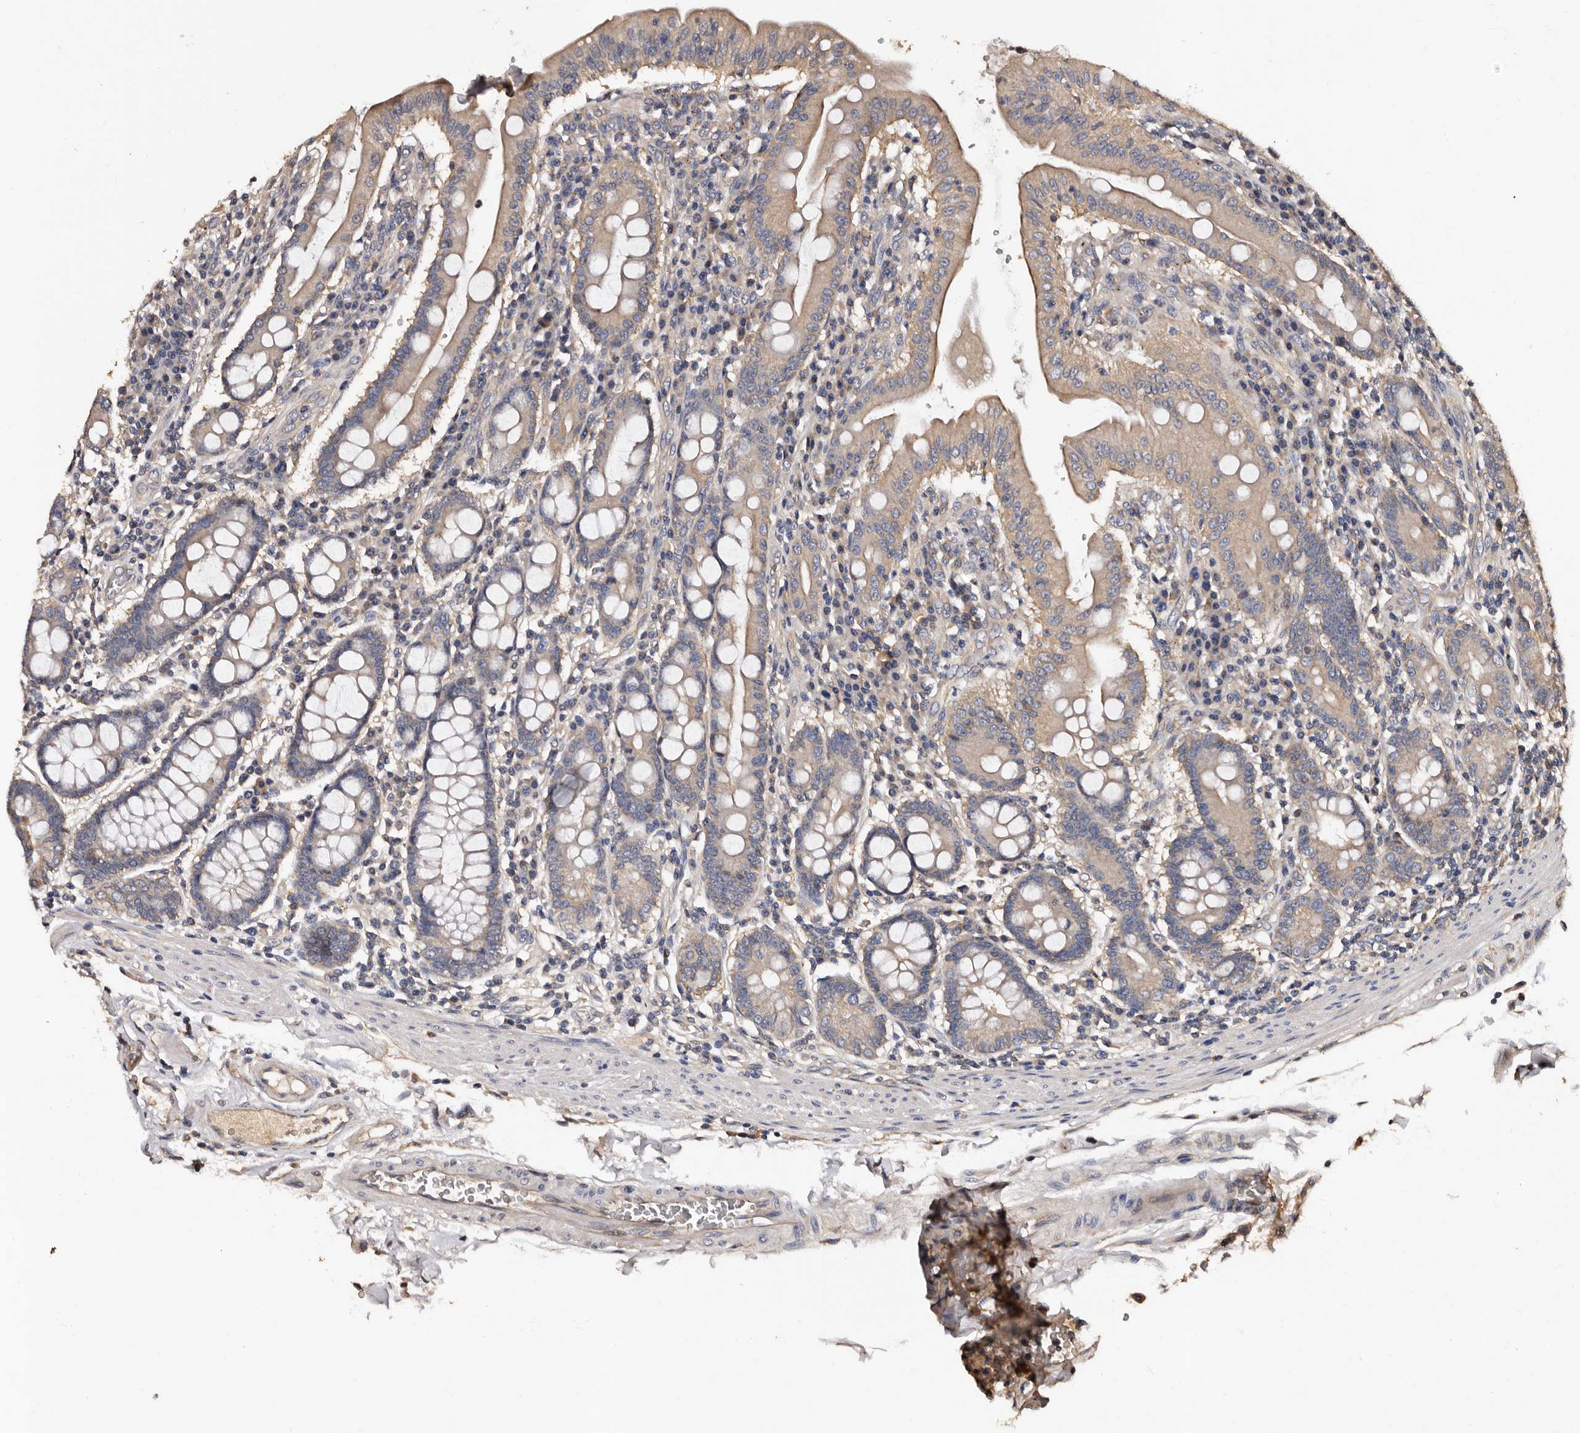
{"staining": {"intensity": "weak", "quantity": "25%-75%", "location": "cytoplasmic/membranous"}, "tissue": "duodenum", "cell_type": "Glandular cells", "image_type": "normal", "snomed": [{"axis": "morphology", "description": "Normal tissue, NOS"}, {"axis": "morphology", "description": "Adenocarcinoma, NOS"}, {"axis": "topography", "description": "Pancreas"}, {"axis": "topography", "description": "Duodenum"}], "caption": "Brown immunohistochemical staining in normal human duodenum displays weak cytoplasmic/membranous positivity in approximately 25%-75% of glandular cells. (brown staining indicates protein expression, while blue staining denotes nuclei).", "gene": "ADCK5", "patient": {"sex": "male", "age": 50}}